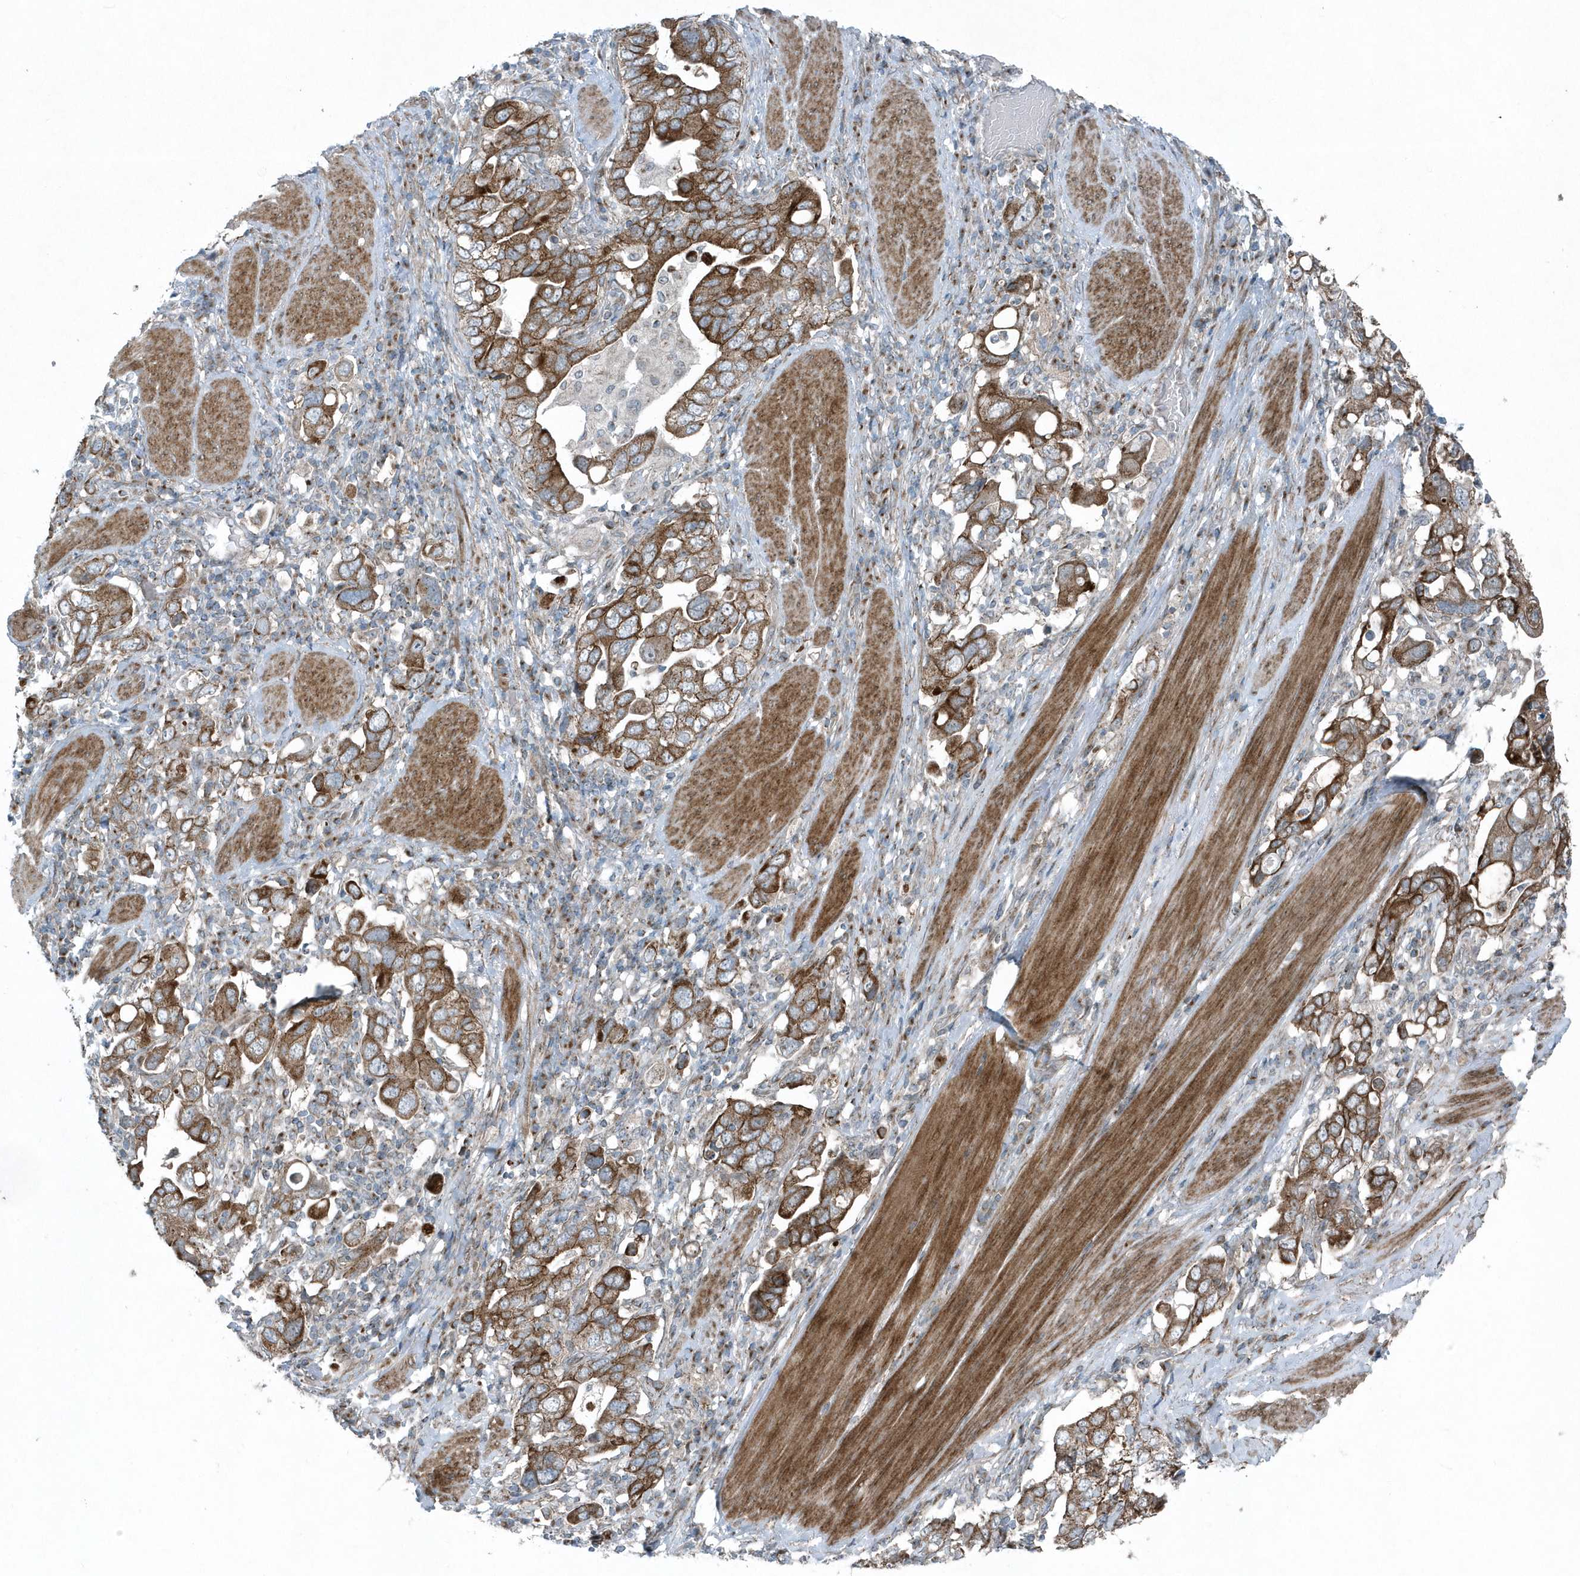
{"staining": {"intensity": "strong", "quantity": ">75%", "location": "cytoplasmic/membranous"}, "tissue": "stomach cancer", "cell_type": "Tumor cells", "image_type": "cancer", "snomed": [{"axis": "morphology", "description": "Adenocarcinoma, NOS"}, {"axis": "topography", "description": "Stomach, upper"}], "caption": "Immunohistochemistry (IHC) of adenocarcinoma (stomach) exhibits high levels of strong cytoplasmic/membranous expression in about >75% of tumor cells.", "gene": "GCC2", "patient": {"sex": "male", "age": 62}}